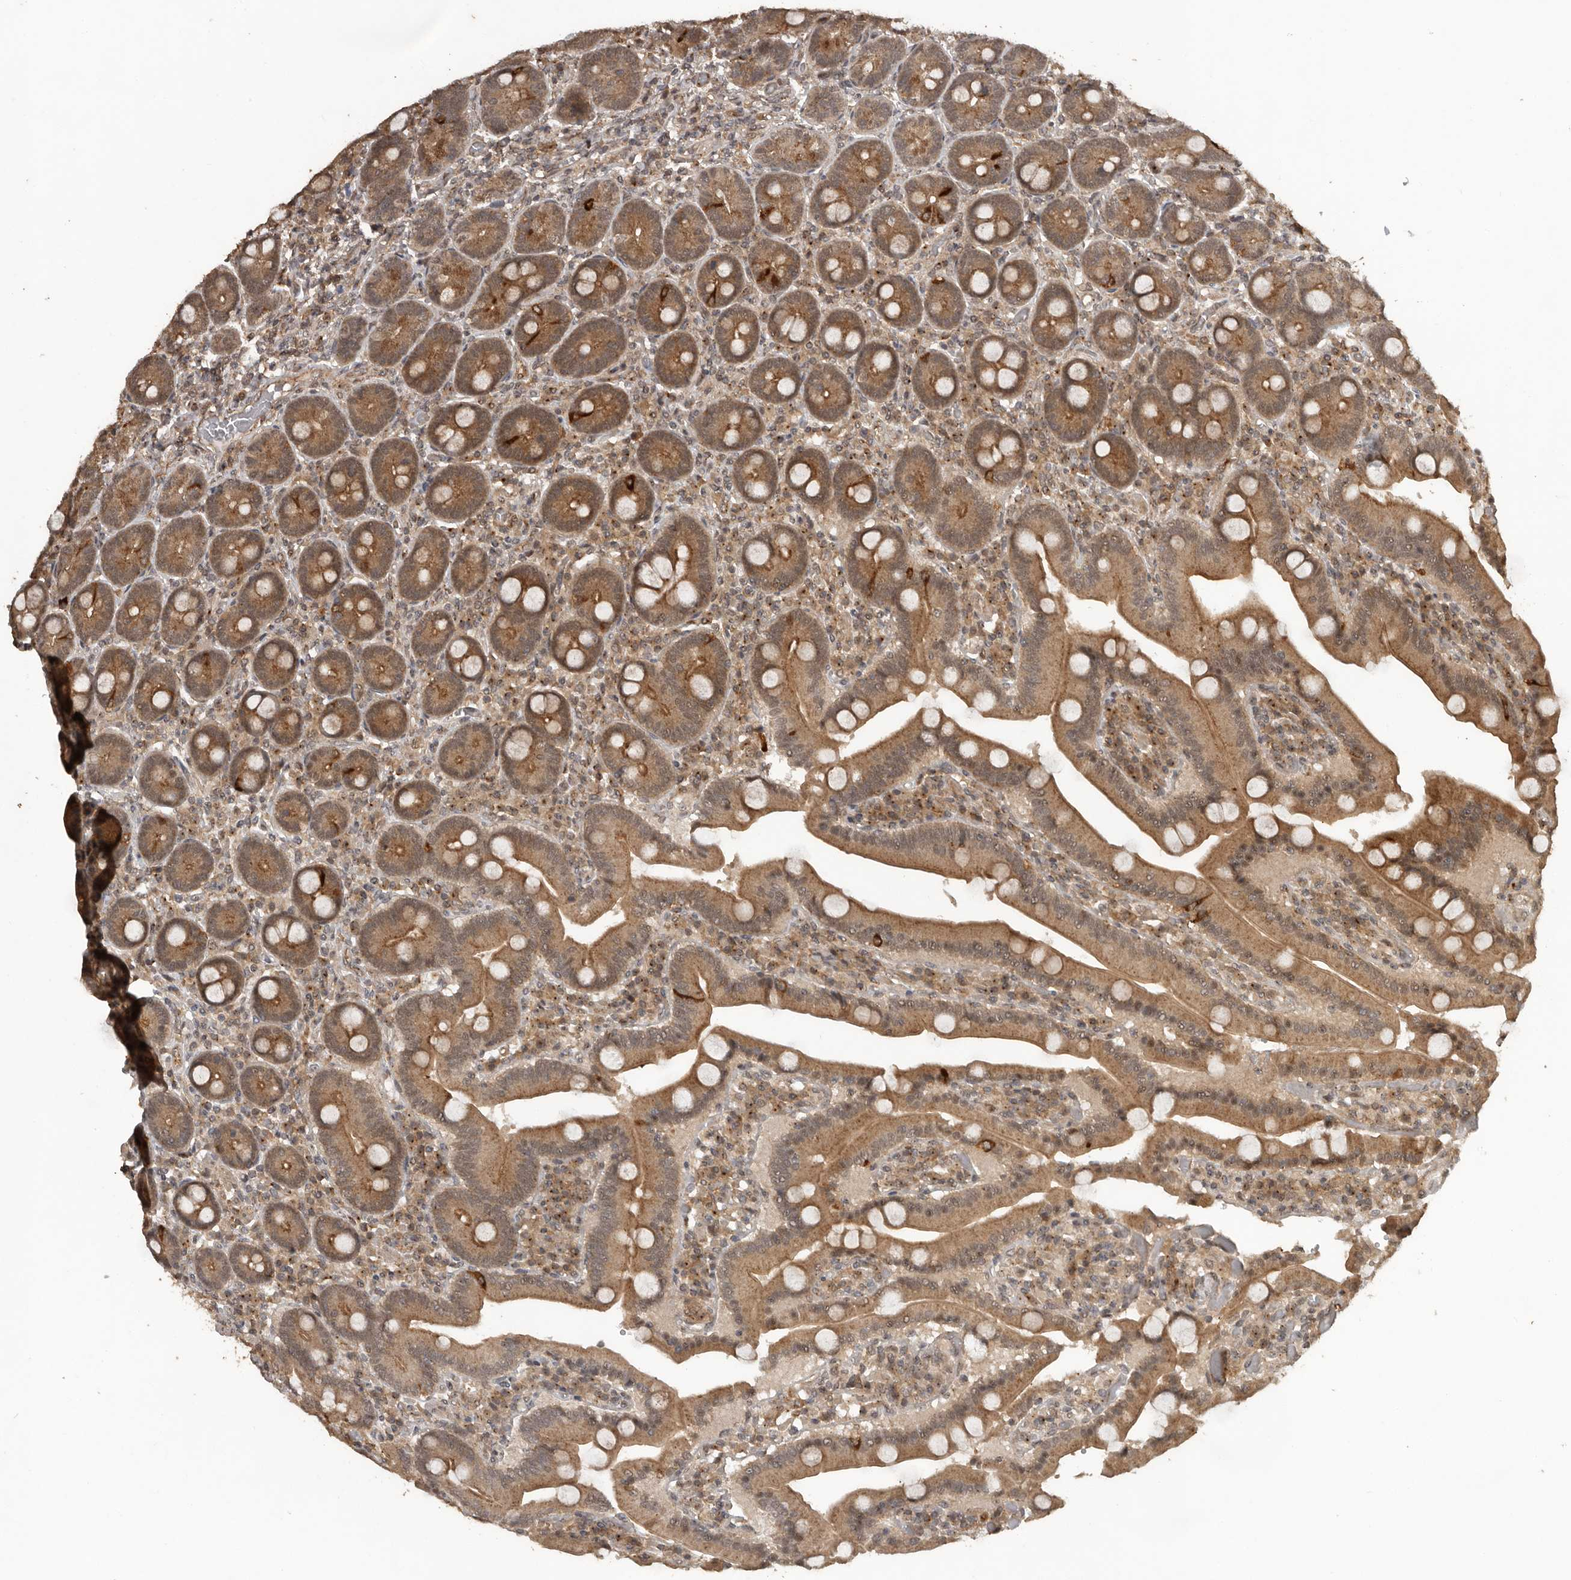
{"staining": {"intensity": "strong", "quantity": ">75%", "location": "cytoplasmic/membranous"}, "tissue": "duodenum", "cell_type": "Glandular cells", "image_type": "normal", "snomed": [{"axis": "morphology", "description": "Normal tissue, NOS"}, {"axis": "topography", "description": "Duodenum"}], "caption": "High-power microscopy captured an IHC micrograph of normal duodenum, revealing strong cytoplasmic/membranous expression in about >75% of glandular cells. (DAB (3,3'-diaminobenzidine) IHC with brightfield microscopy, high magnification).", "gene": "CEP350", "patient": {"sex": "female", "age": 62}}